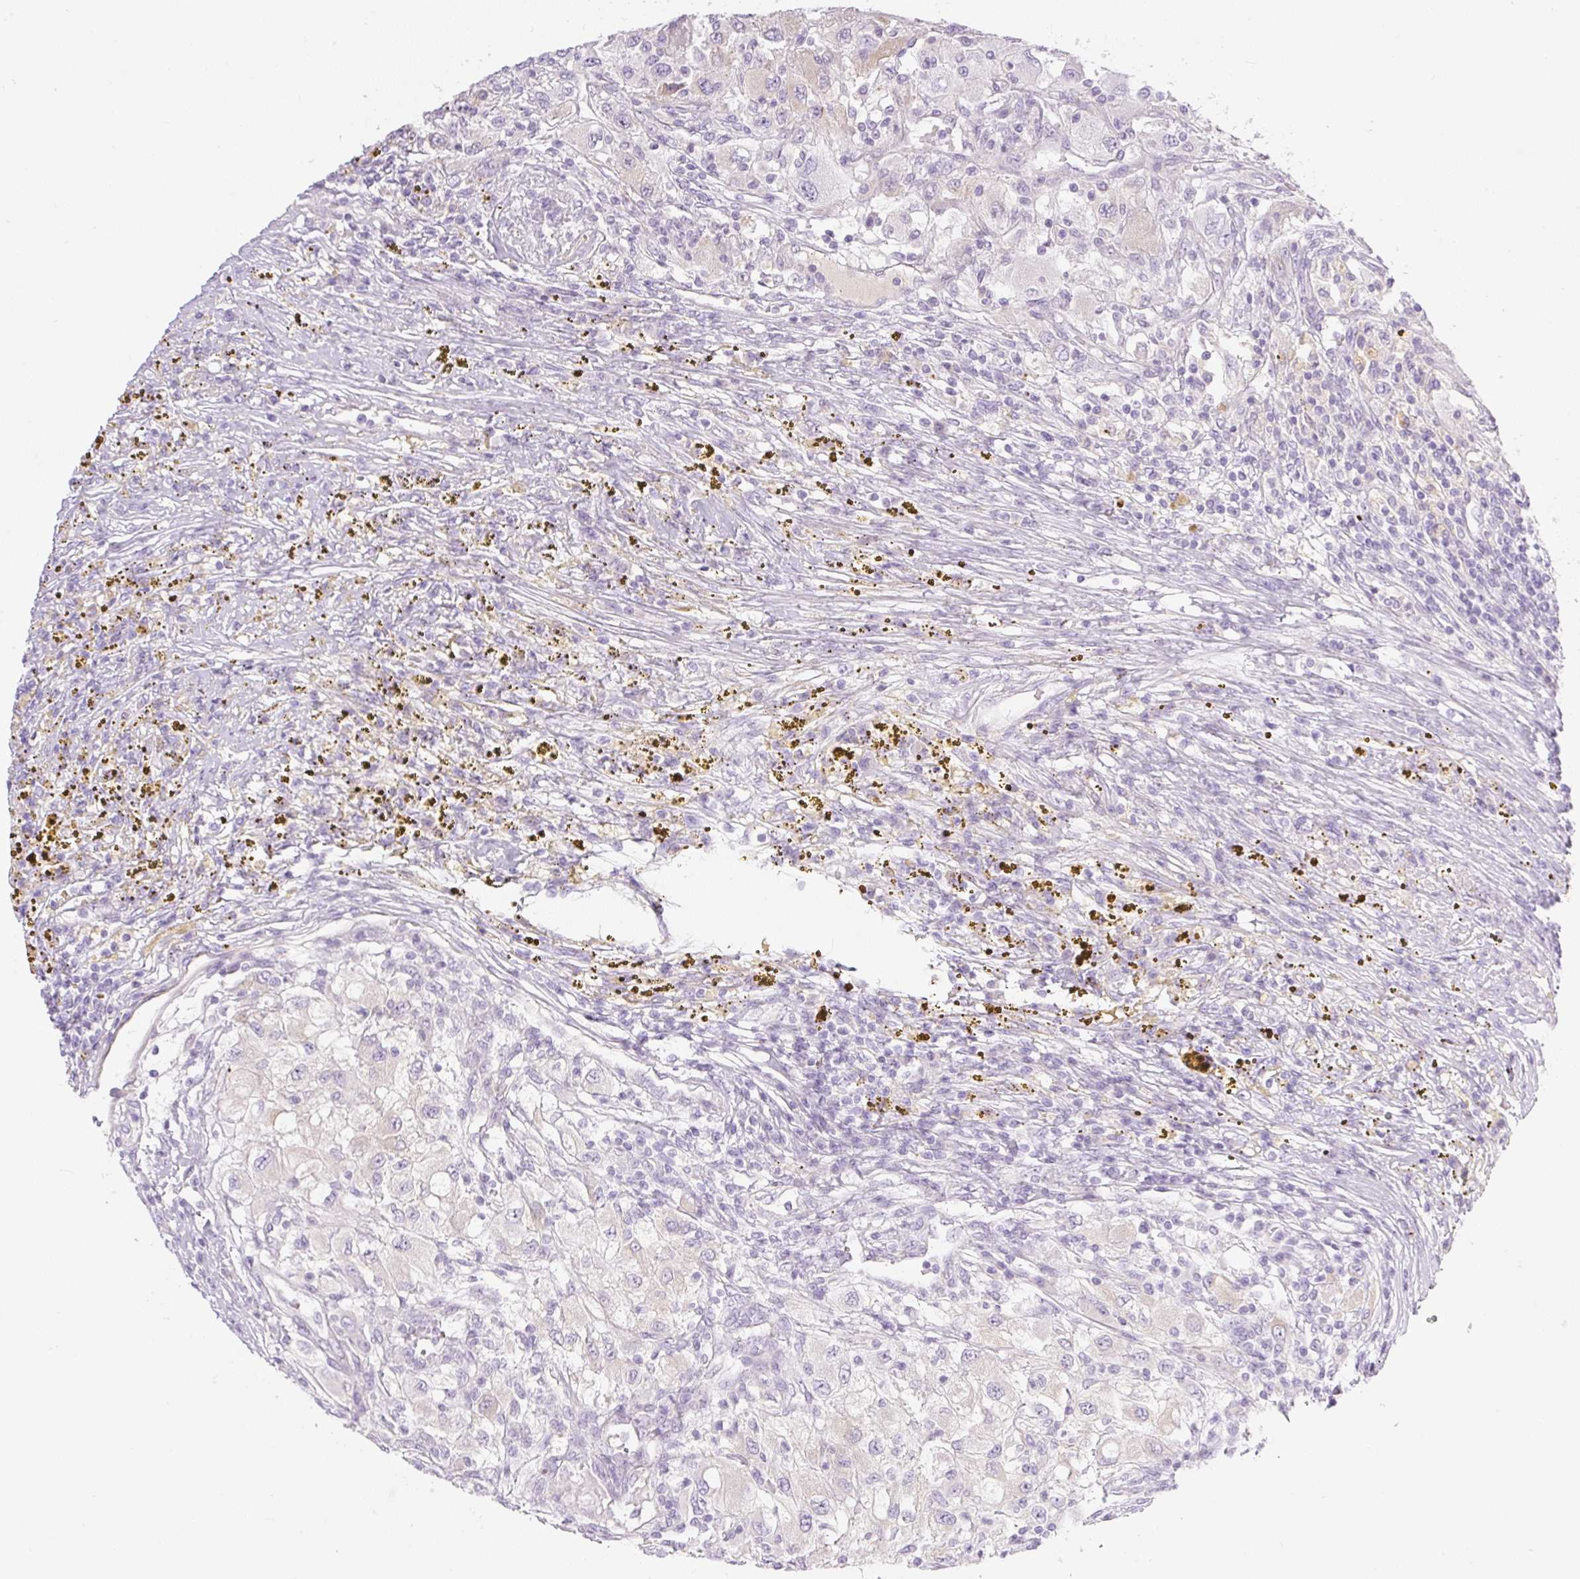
{"staining": {"intensity": "weak", "quantity": "<25%", "location": "cytoplasmic/membranous"}, "tissue": "renal cancer", "cell_type": "Tumor cells", "image_type": "cancer", "snomed": [{"axis": "morphology", "description": "Adenocarcinoma, NOS"}, {"axis": "topography", "description": "Kidney"}], "caption": "Immunohistochemical staining of human renal cancer (adenocarcinoma) reveals no significant positivity in tumor cells.", "gene": "MIA2", "patient": {"sex": "female", "age": 67}}